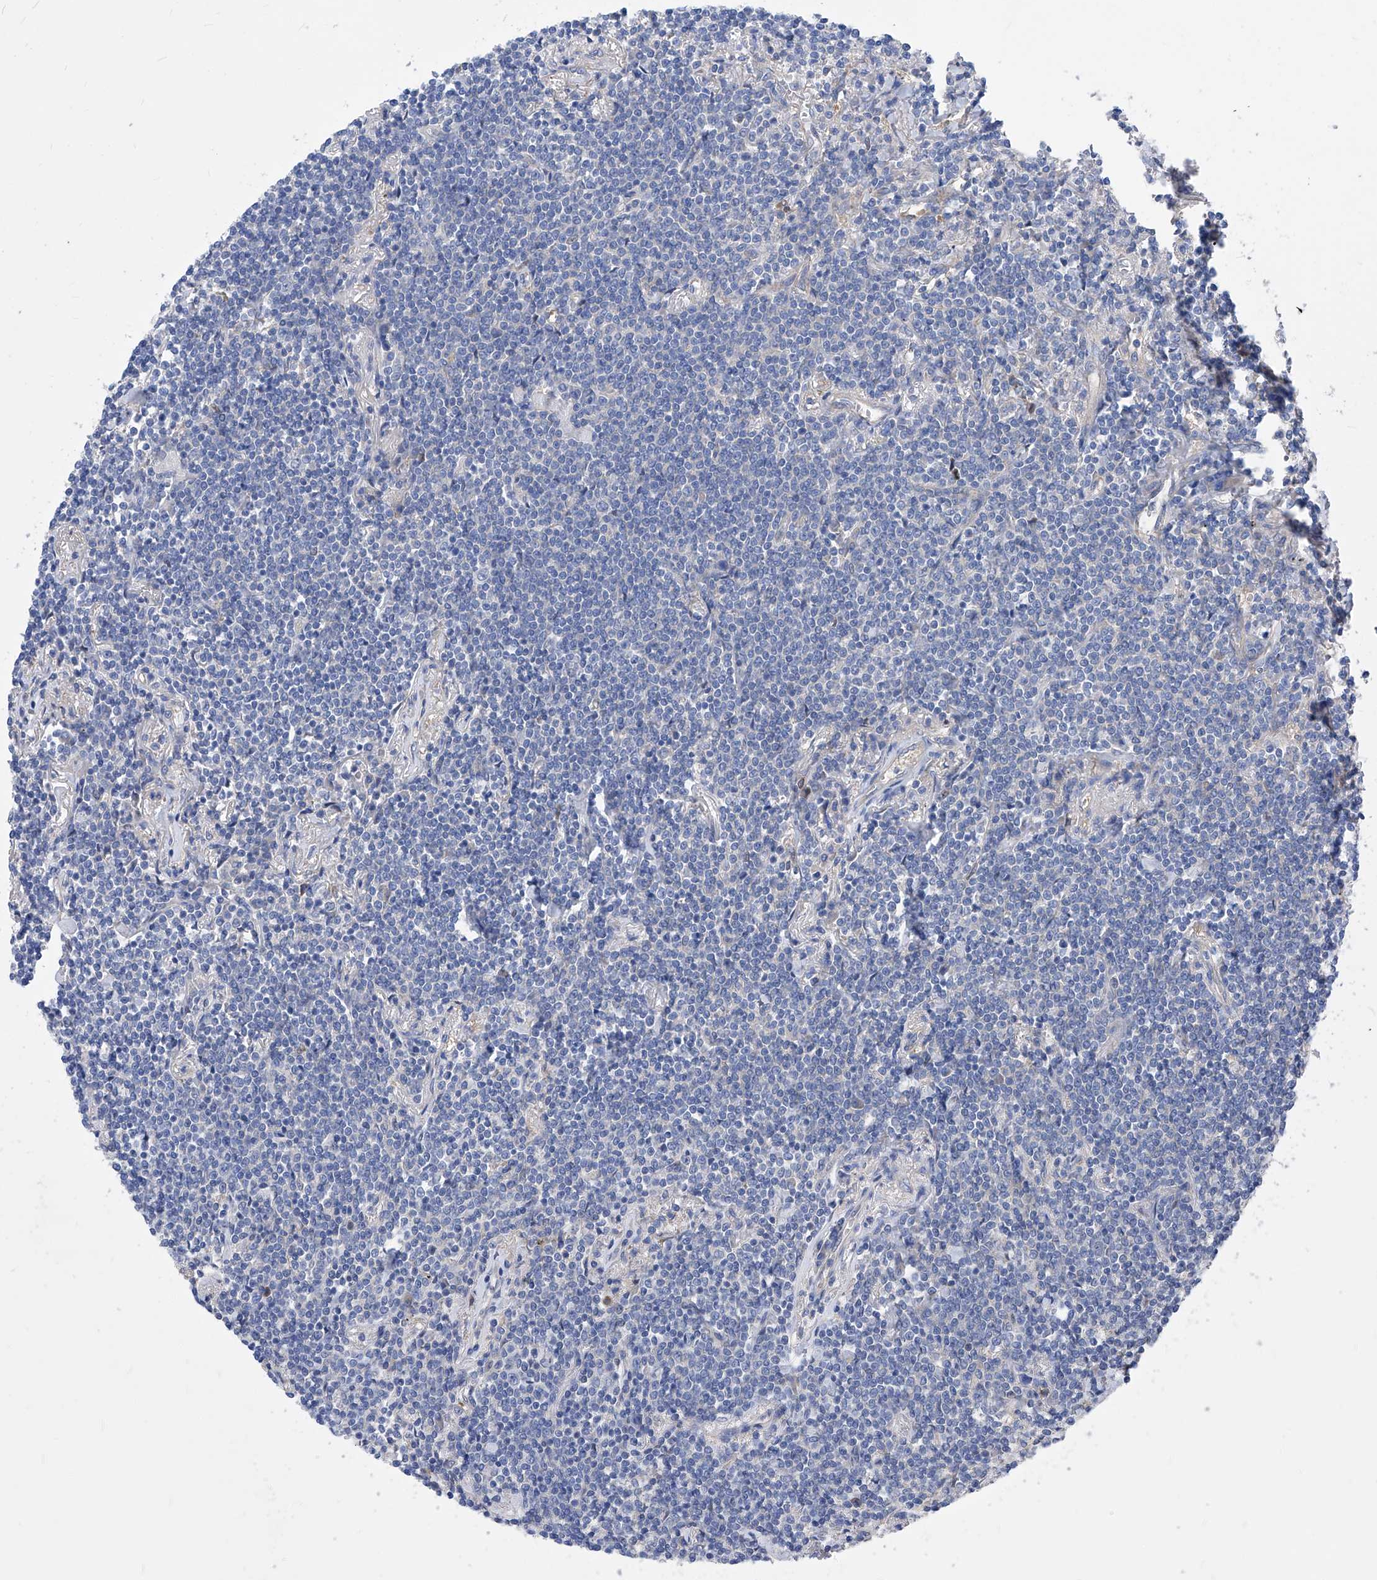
{"staining": {"intensity": "negative", "quantity": "none", "location": "none"}, "tissue": "lymphoma", "cell_type": "Tumor cells", "image_type": "cancer", "snomed": [{"axis": "morphology", "description": "Malignant lymphoma, non-Hodgkin's type, Low grade"}, {"axis": "topography", "description": "Lung"}], "caption": "Micrograph shows no significant protein positivity in tumor cells of malignant lymphoma, non-Hodgkin's type (low-grade).", "gene": "XPNPEP1", "patient": {"sex": "female", "age": 71}}